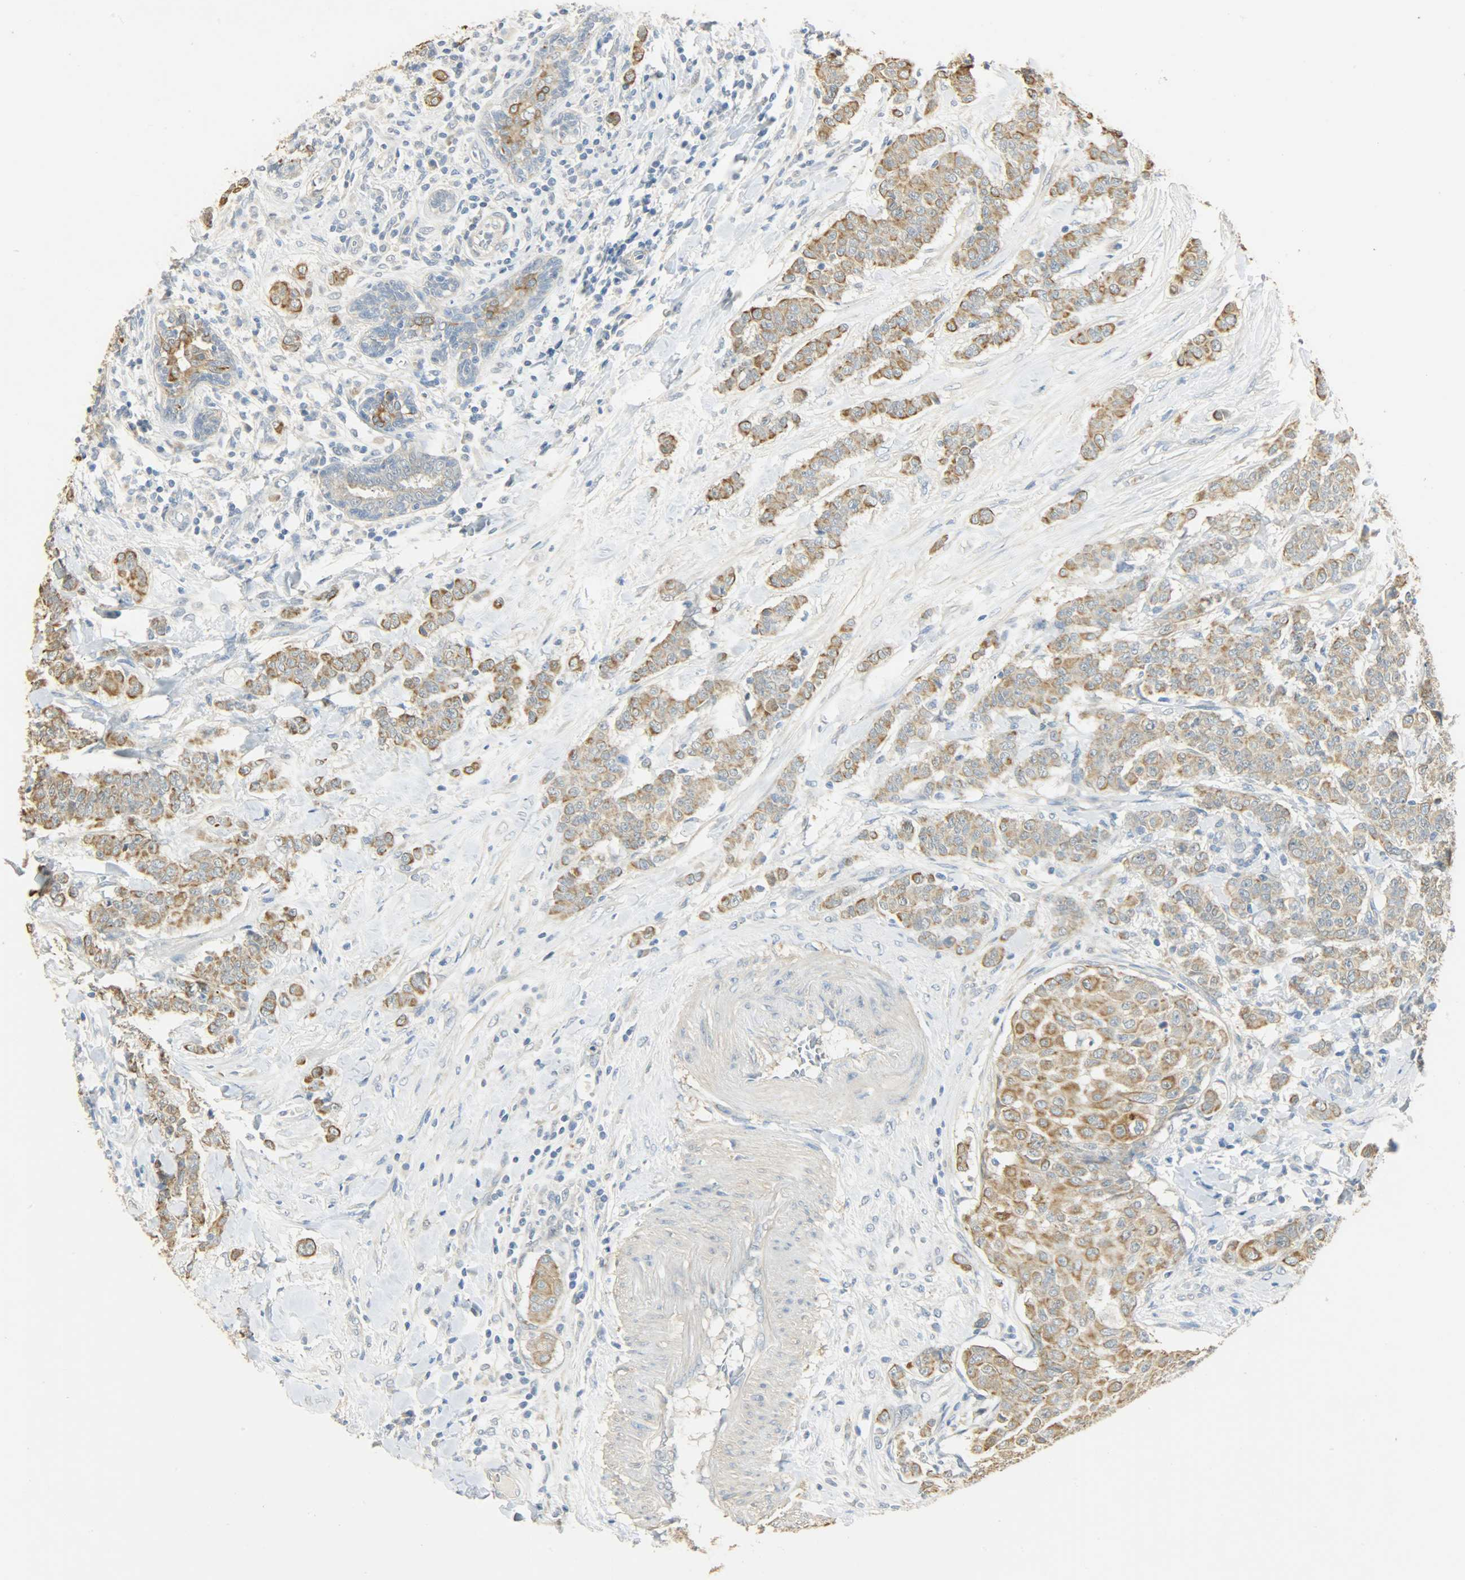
{"staining": {"intensity": "strong", "quantity": ">75%", "location": "cytoplasmic/membranous"}, "tissue": "breast cancer", "cell_type": "Tumor cells", "image_type": "cancer", "snomed": [{"axis": "morphology", "description": "Duct carcinoma"}, {"axis": "topography", "description": "Breast"}], "caption": "Invasive ductal carcinoma (breast) tissue exhibits strong cytoplasmic/membranous staining in approximately >75% of tumor cells, visualized by immunohistochemistry.", "gene": "USP13", "patient": {"sex": "female", "age": 40}}